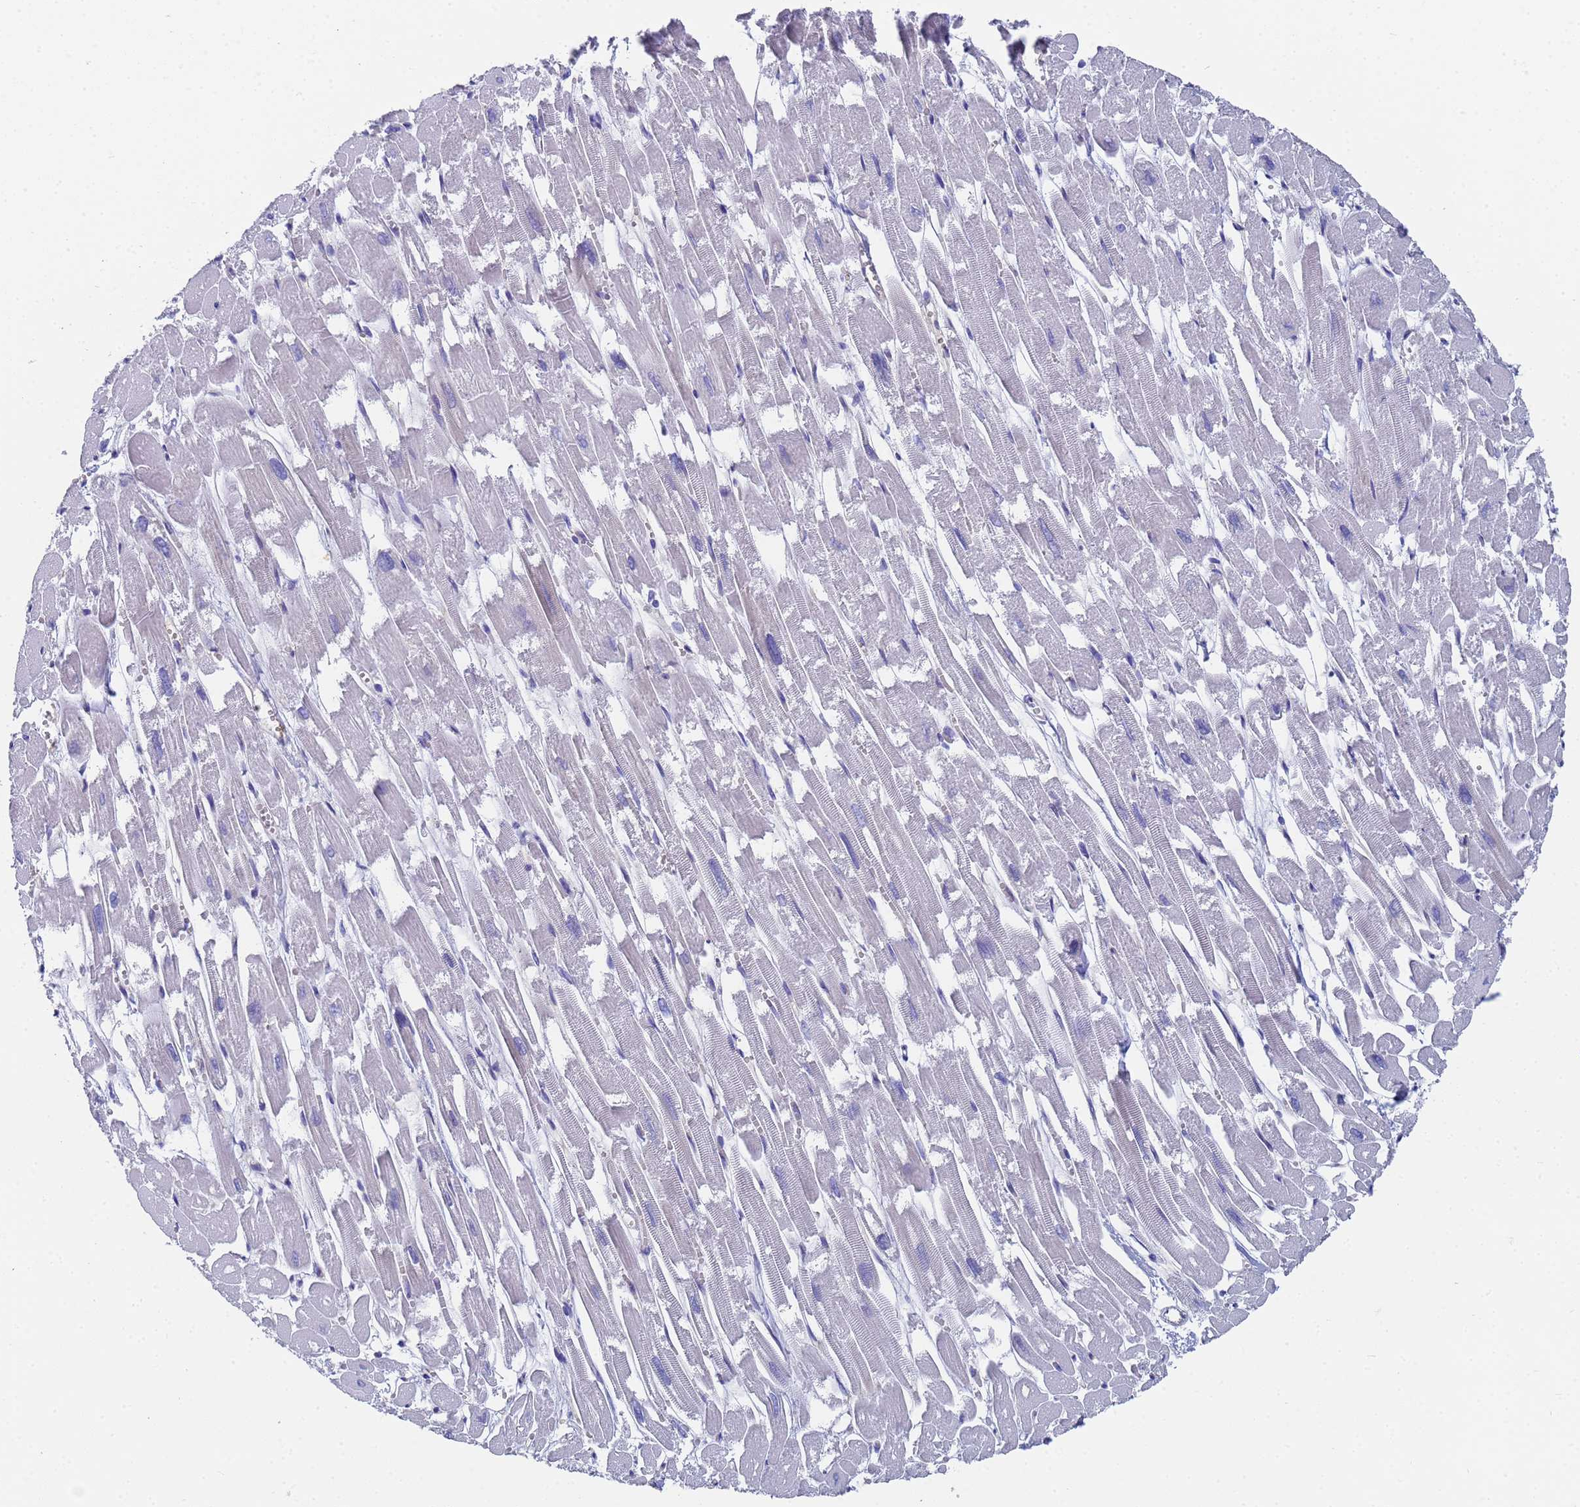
{"staining": {"intensity": "negative", "quantity": "none", "location": "none"}, "tissue": "heart muscle", "cell_type": "Cardiomyocytes", "image_type": "normal", "snomed": [{"axis": "morphology", "description": "Normal tissue, NOS"}, {"axis": "topography", "description": "Heart"}], "caption": "Immunohistochemistry micrograph of unremarkable heart muscle stained for a protein (brown), which displays no expression in cardiomyocytes. The staining is performed using DAB brown chromogen with nuclei counter-stained in using hematoxylin.", "gene": "TM4SF4", "patient": {"sex": "male", "age": 54}}